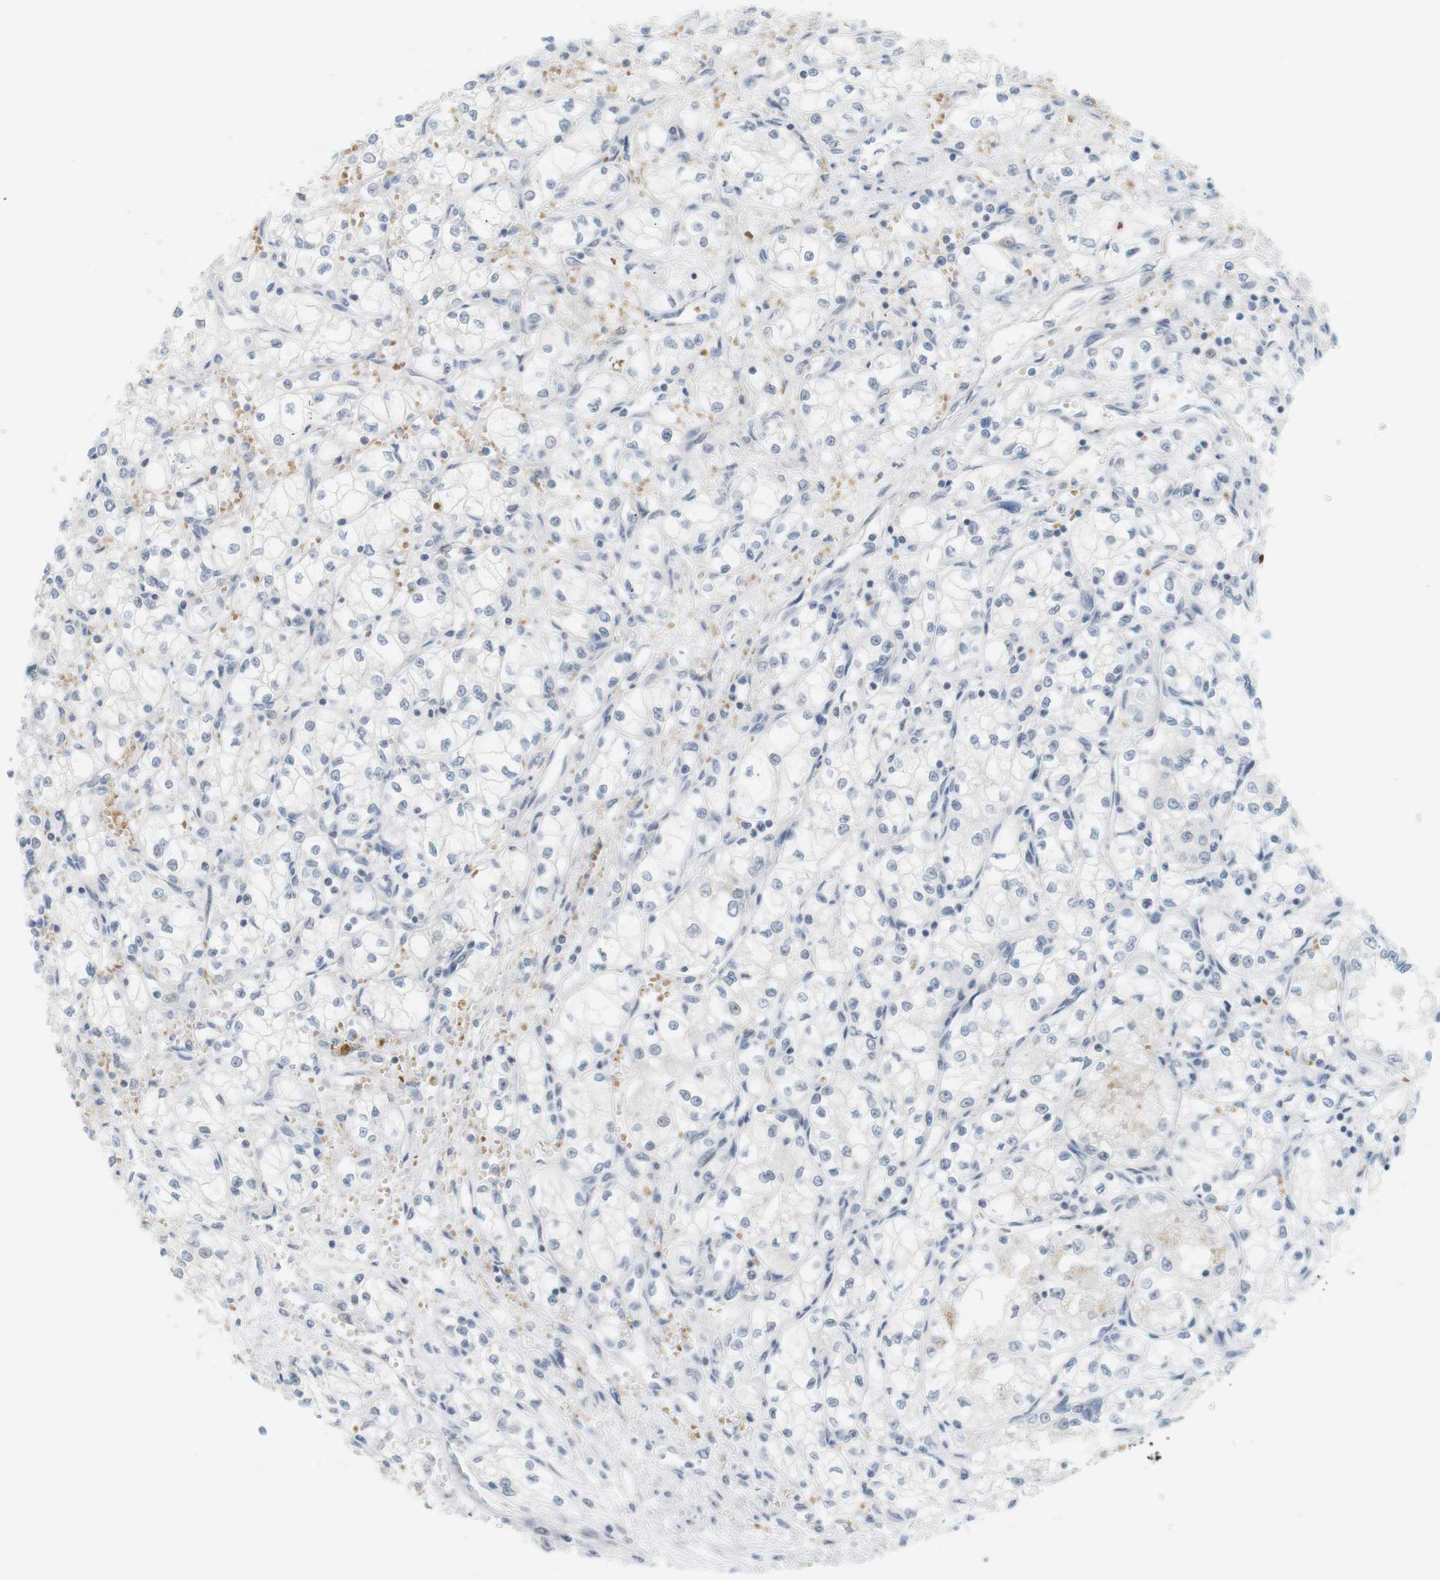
{"staining": {"intensity": "negative", "quantity": "none", "location": "none"}, "tissue": "renal cancer", "cell_type": "Tumor cells", "image_type": "cancer", "snomed": [{"axis": "morphology", "description": "Normal tissue, NOS"}, {"axis": "morphology", "description": "Adenocarcinoma, NOS"}, {"axis": "topography", "description": "Kidney"}], "caption": "A photomicrograph of renal adenocarcinoma stained for a protein exhibits no brown staining in tumor cells.", "gene": "DMC1", "patient": {"sex": "male", "age": 59}}